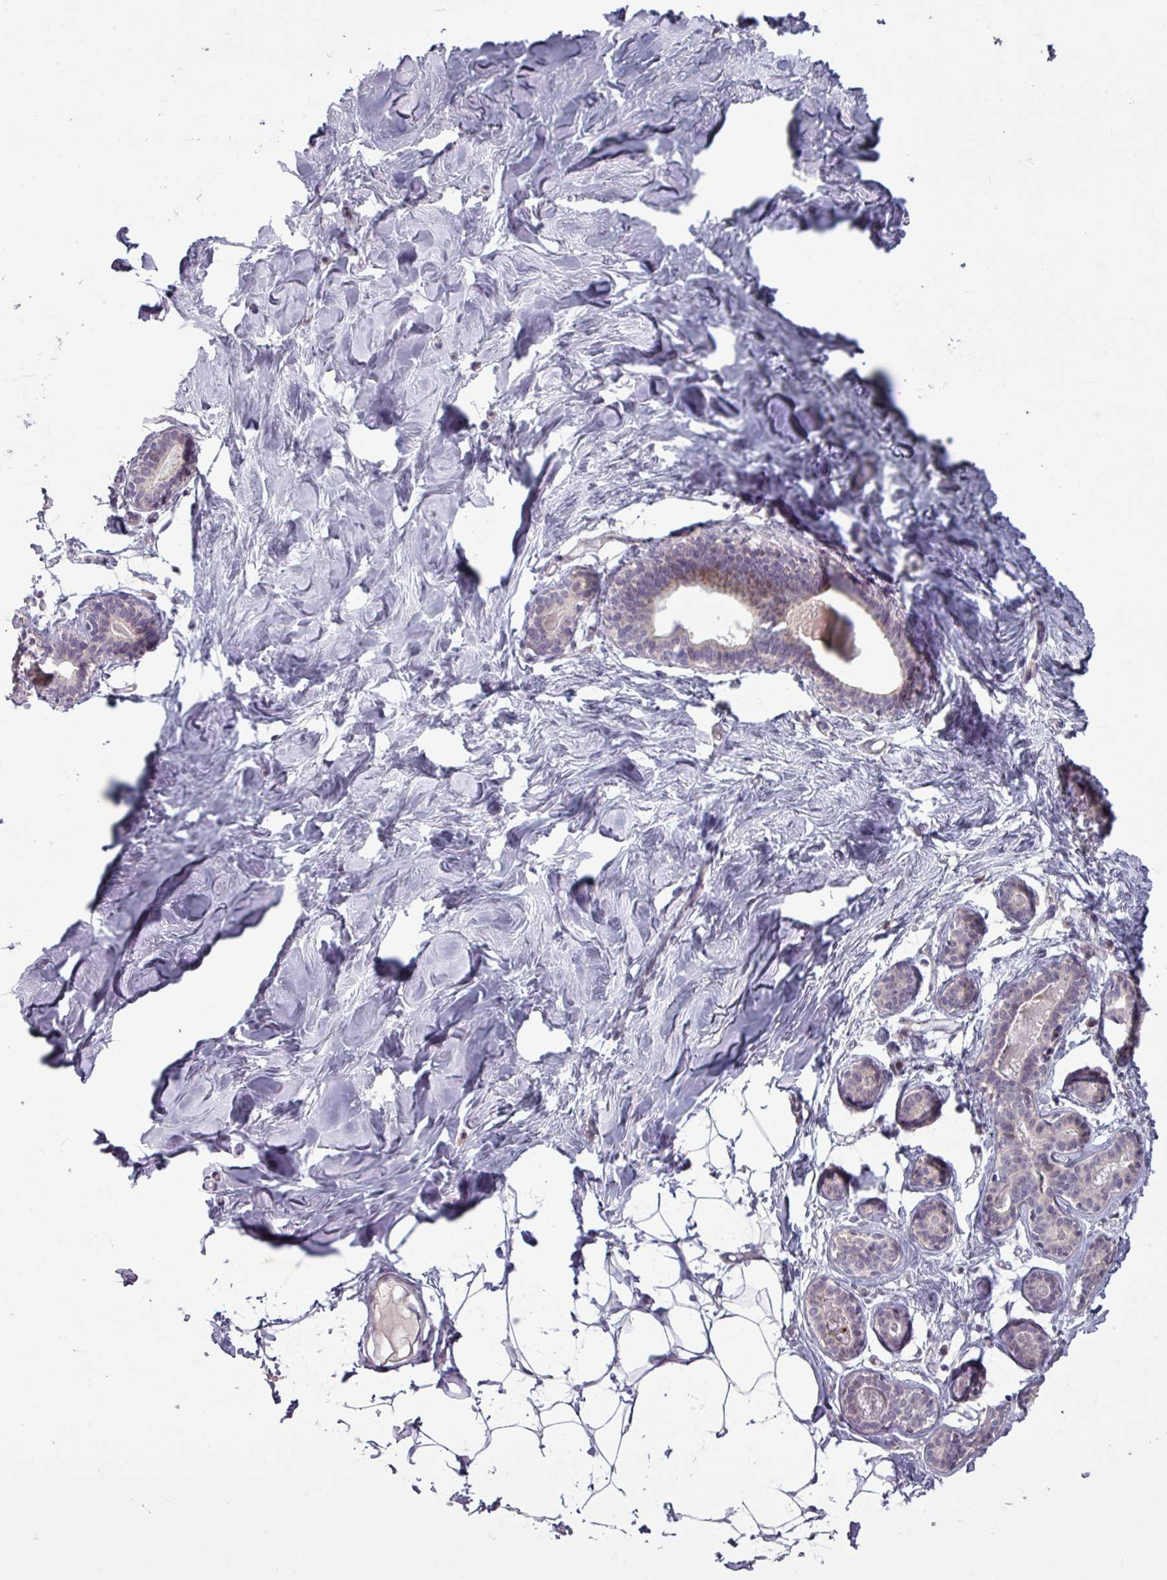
{"staining": {"intensity": "negative", "quantity": "none", "location": "none"}, "tissue": "breast", "cell_type": "Adipocytes", "image_type": "normal", "snomed": [{"axis": "morphology", "description": "Normal tissue, NOS"}, {"axis": "topography", "description": "Breast"}], "caption": "High power microscopy photomicrograph of an immunohistochemistry image of benign breast, revealing no significant expression in adipocytes.", "gene": "OGFOD3", "patient": {"sex": "female", "age": 23}}